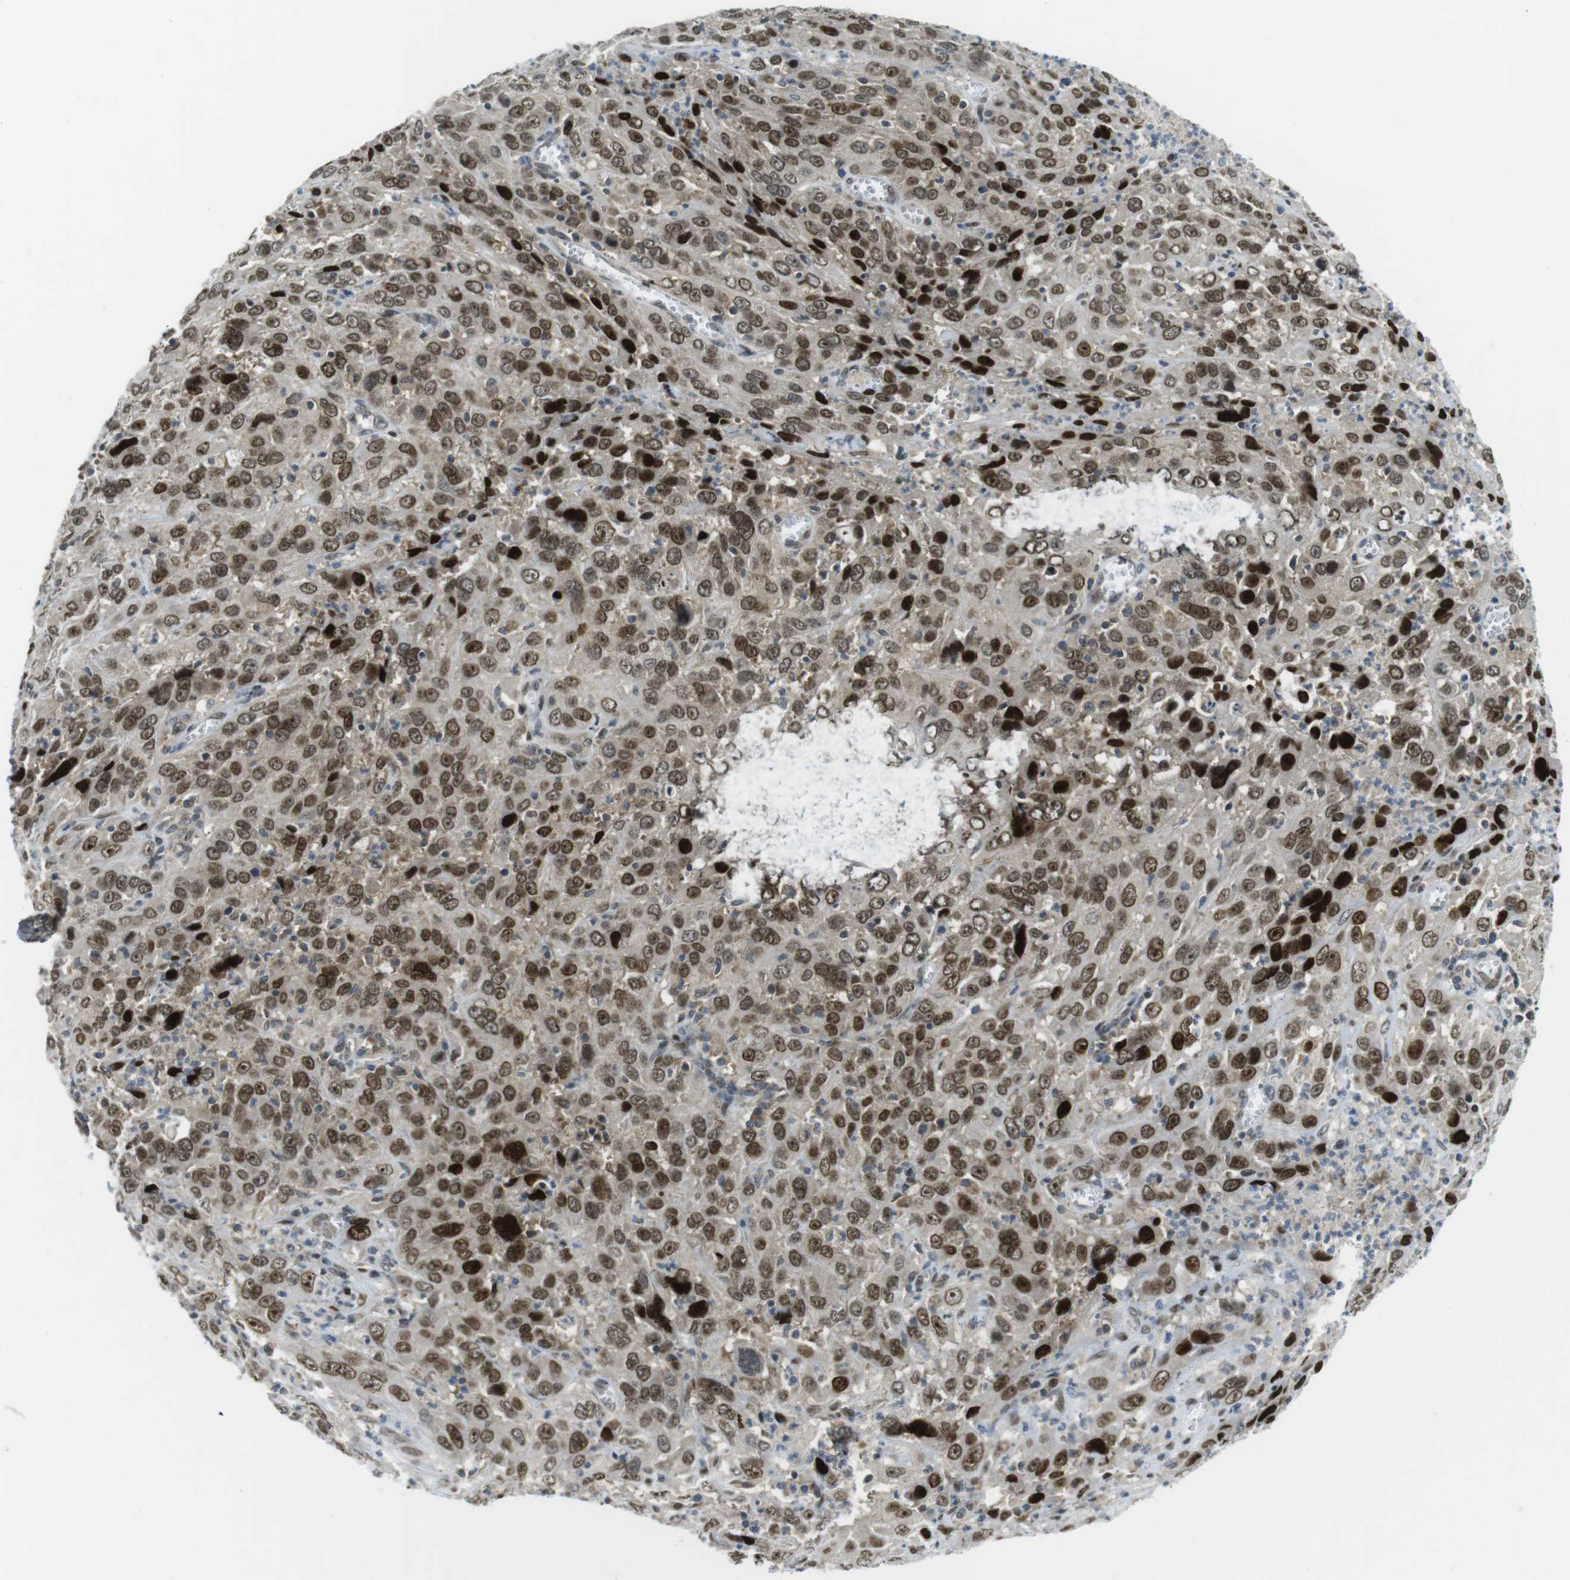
{"staining": {"intensity": "moderate", "quantity": ">75%", "location": "nuclear"}, "tissue": "cervical cancer", "cell_type": "Tumor cells", "image_type": "cancer", "snomed": [{"axis": "morphology", "description": "Squamous cell carcinoma, NOS"}, {"axis": "topography", "description": "Cervix"}], "caption": "Brown immunohistochemical staining in cervical squamous cell carcinoma demonstrates moderate nuclear expression in approximately >75% of tumor cells. (DAB (3,3'-diaminobenzidine) = brown stain, brightfield microscopy at high magnification).", "gene": "RCC1", "patient": {"sex": "female", "age": 32}}